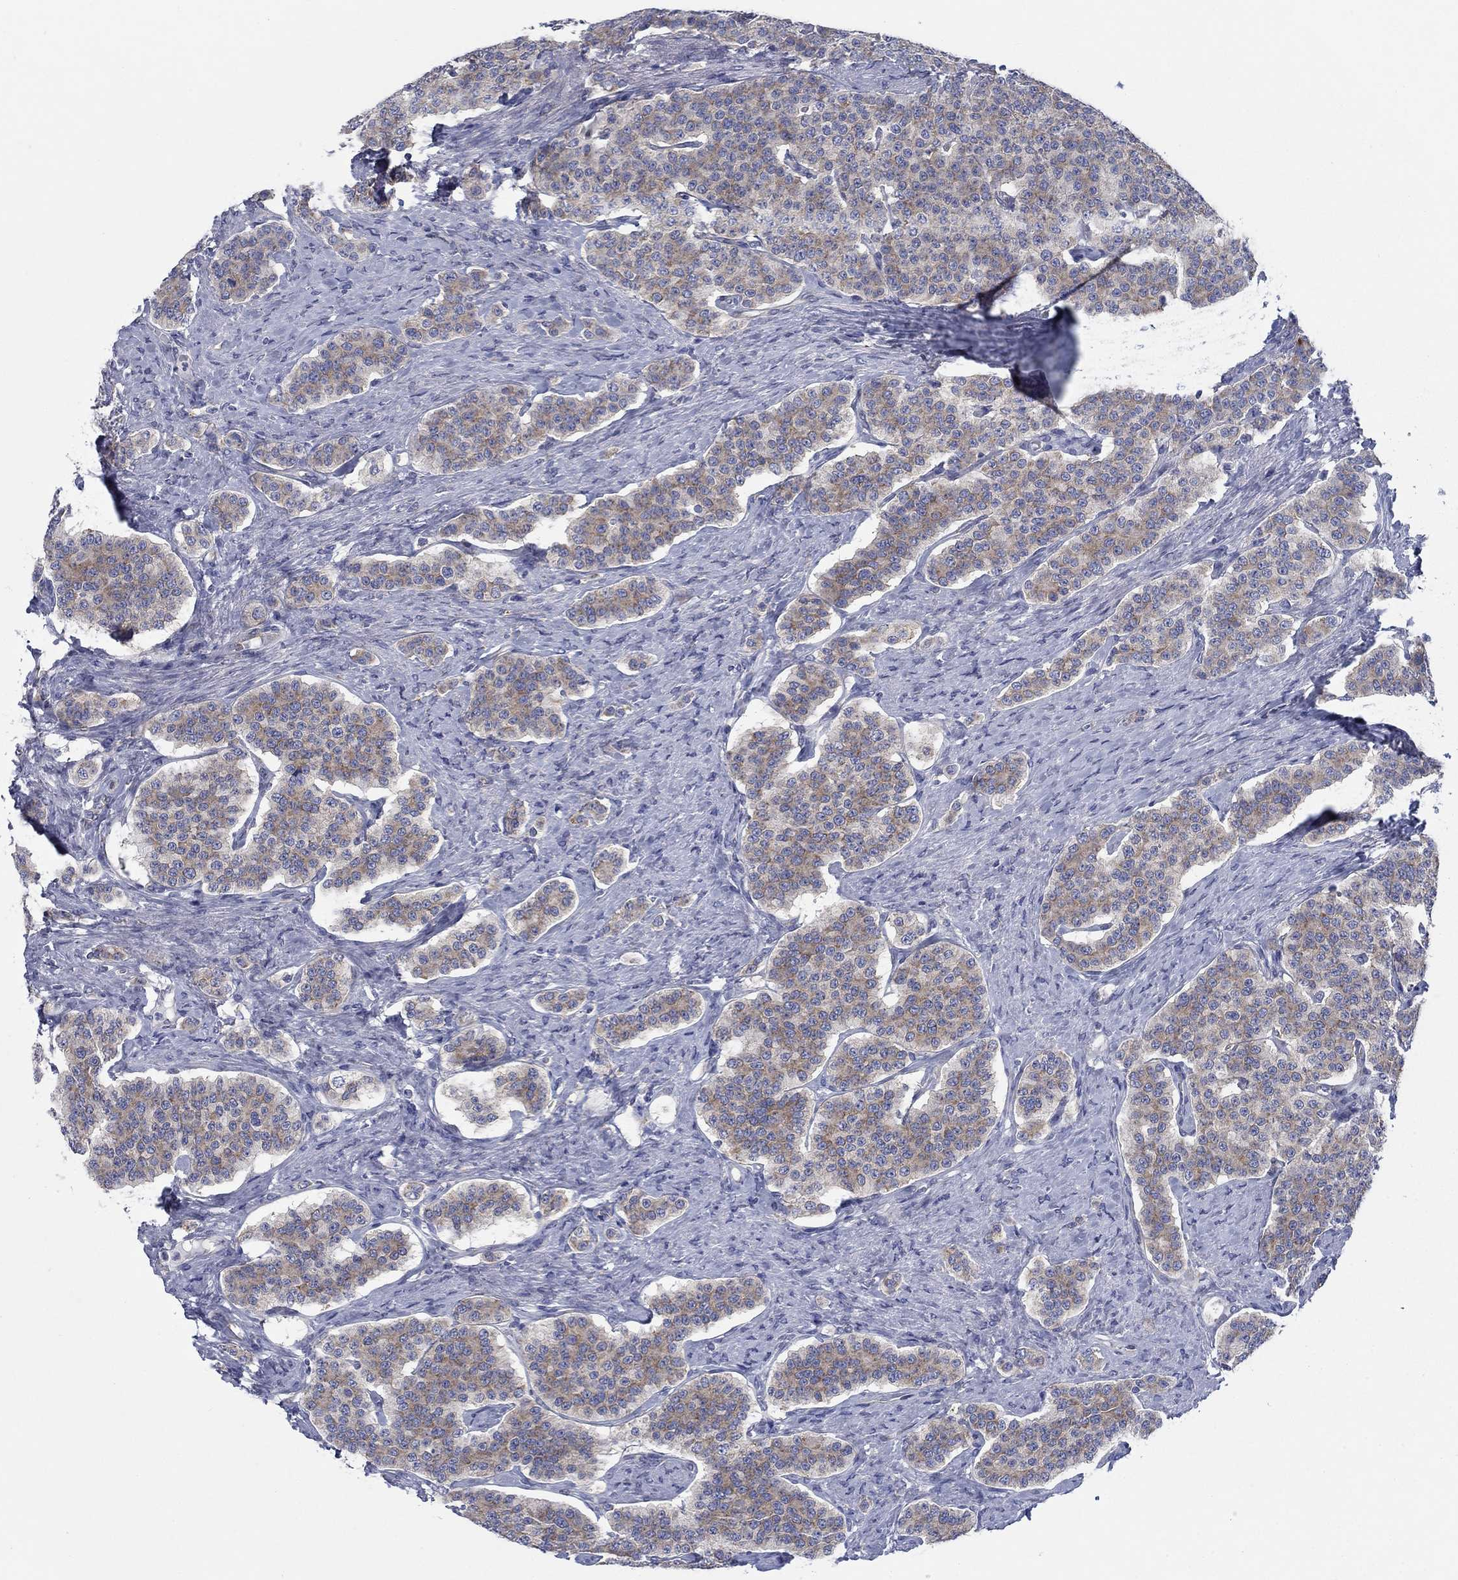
{"staining": {"intensity": "moderate", "quantity": "25%-75%", "location": "cytoplasmic/membranous"}, "tissue": "carcinoid", "cell_type": "Tumor cells", "image_type": "cancer", "snomed": [{"axis": "morphology", "description": "Carcinoid, malignant, NOS"}, {"axis": "topography", "description": "Small intestine"}], "caption": "An image of human carcinoid stained for a protein exhibits moderate cytoplasmic/membranous brown staining in tumor cells. (Brightfield microscopy of DAB IHC at high magnification).", "gene": "TMEM59", "patient": {"sex": "female", "age": 58}}